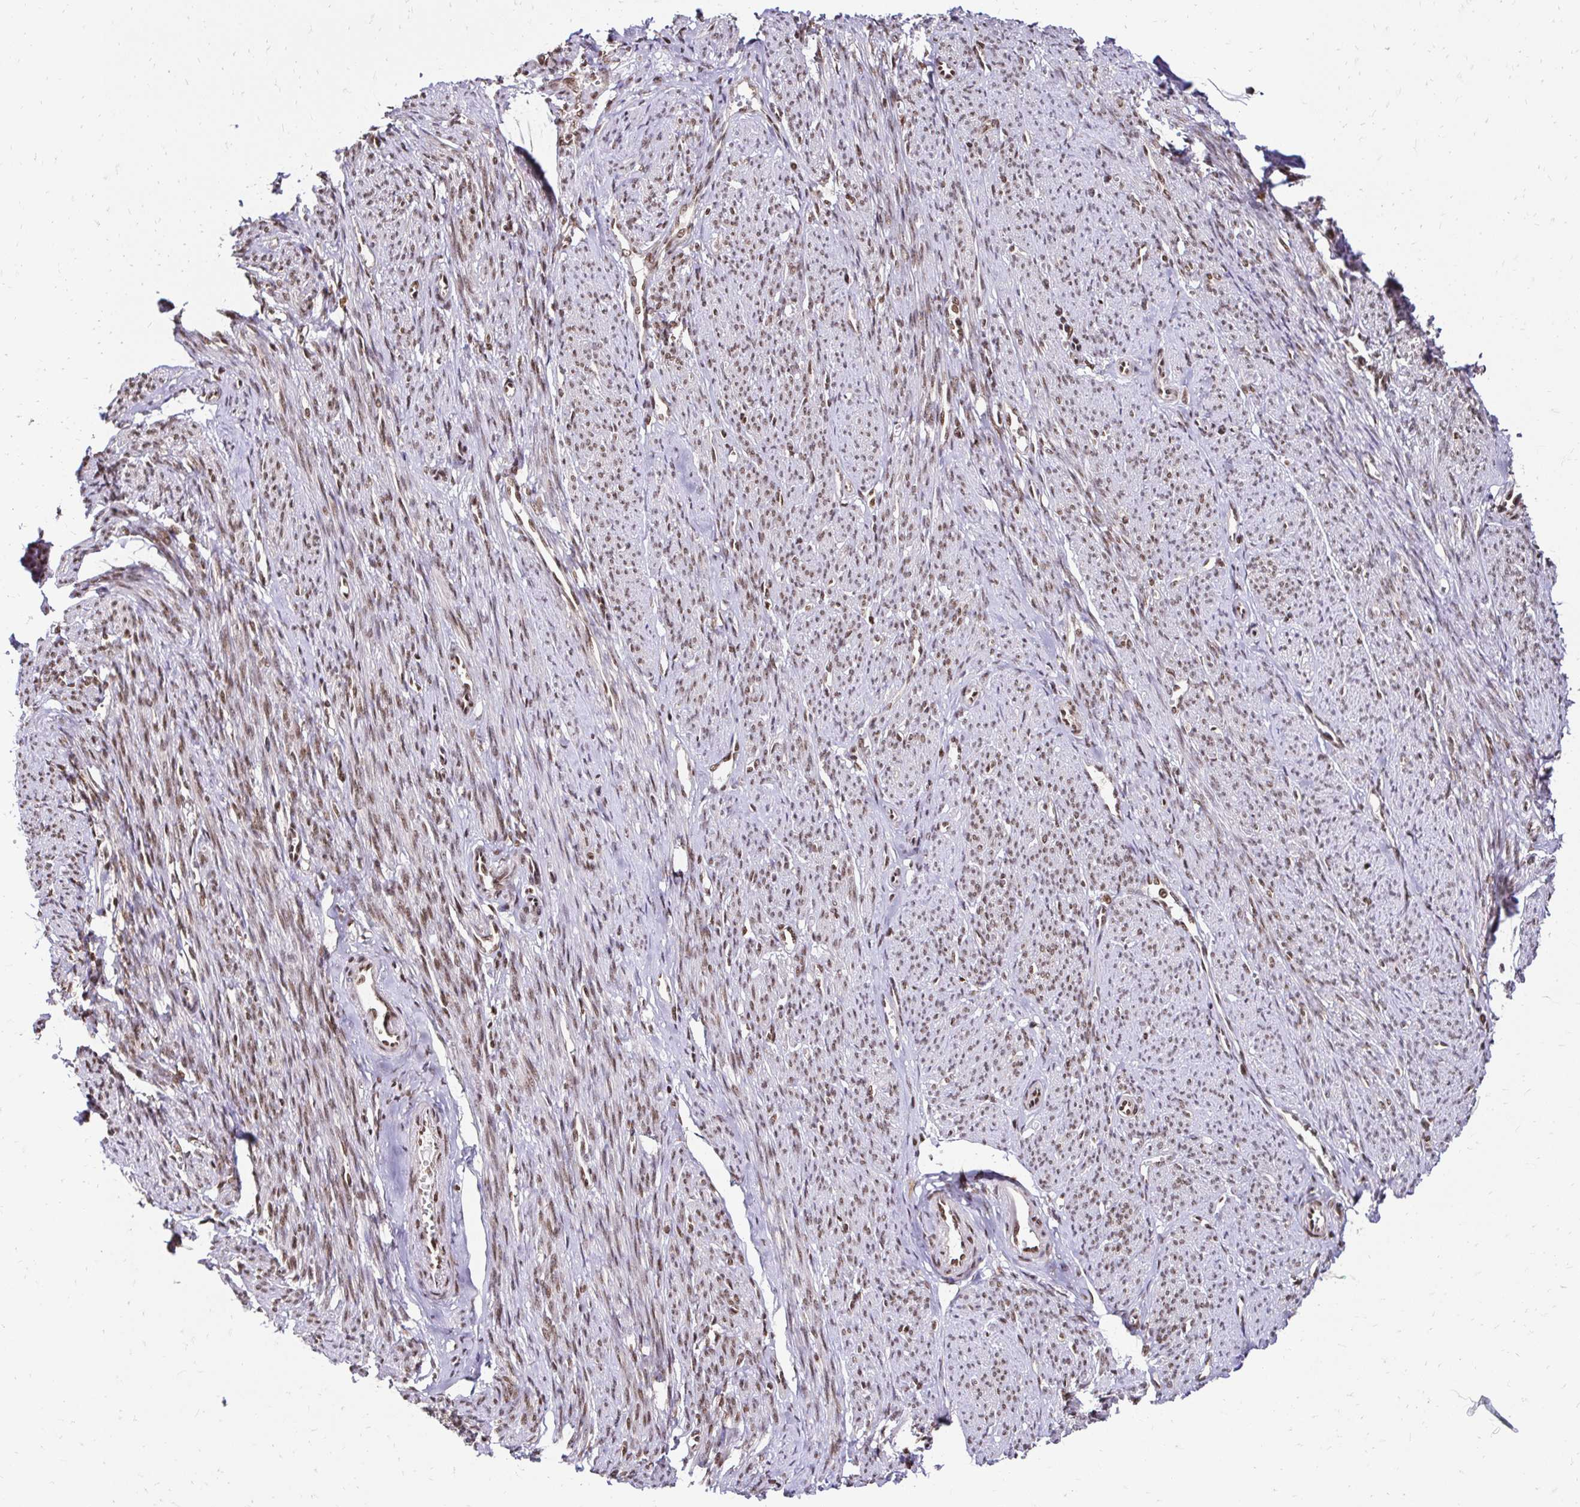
{"staining": {"intensity": "moderate", "quantity": ">75%", "location": "nuclear"}, "tissue": "smooth muscle", "cell_type": "Smooth muscle cells", "image_type": "normal", "snomed": [{"axis": "morphology", "description": "Normal tissue, NOS"}, {"axis": "topography", "description": "Smooth muscle"}], "caption": "The micrograph shows staining of benign smooth muscle, revealing moderate nuclear protein staining (brown color) within smooth muscle cells.", "gene": "GLYR1", "patient": {"sex": "female", "age": 65}}